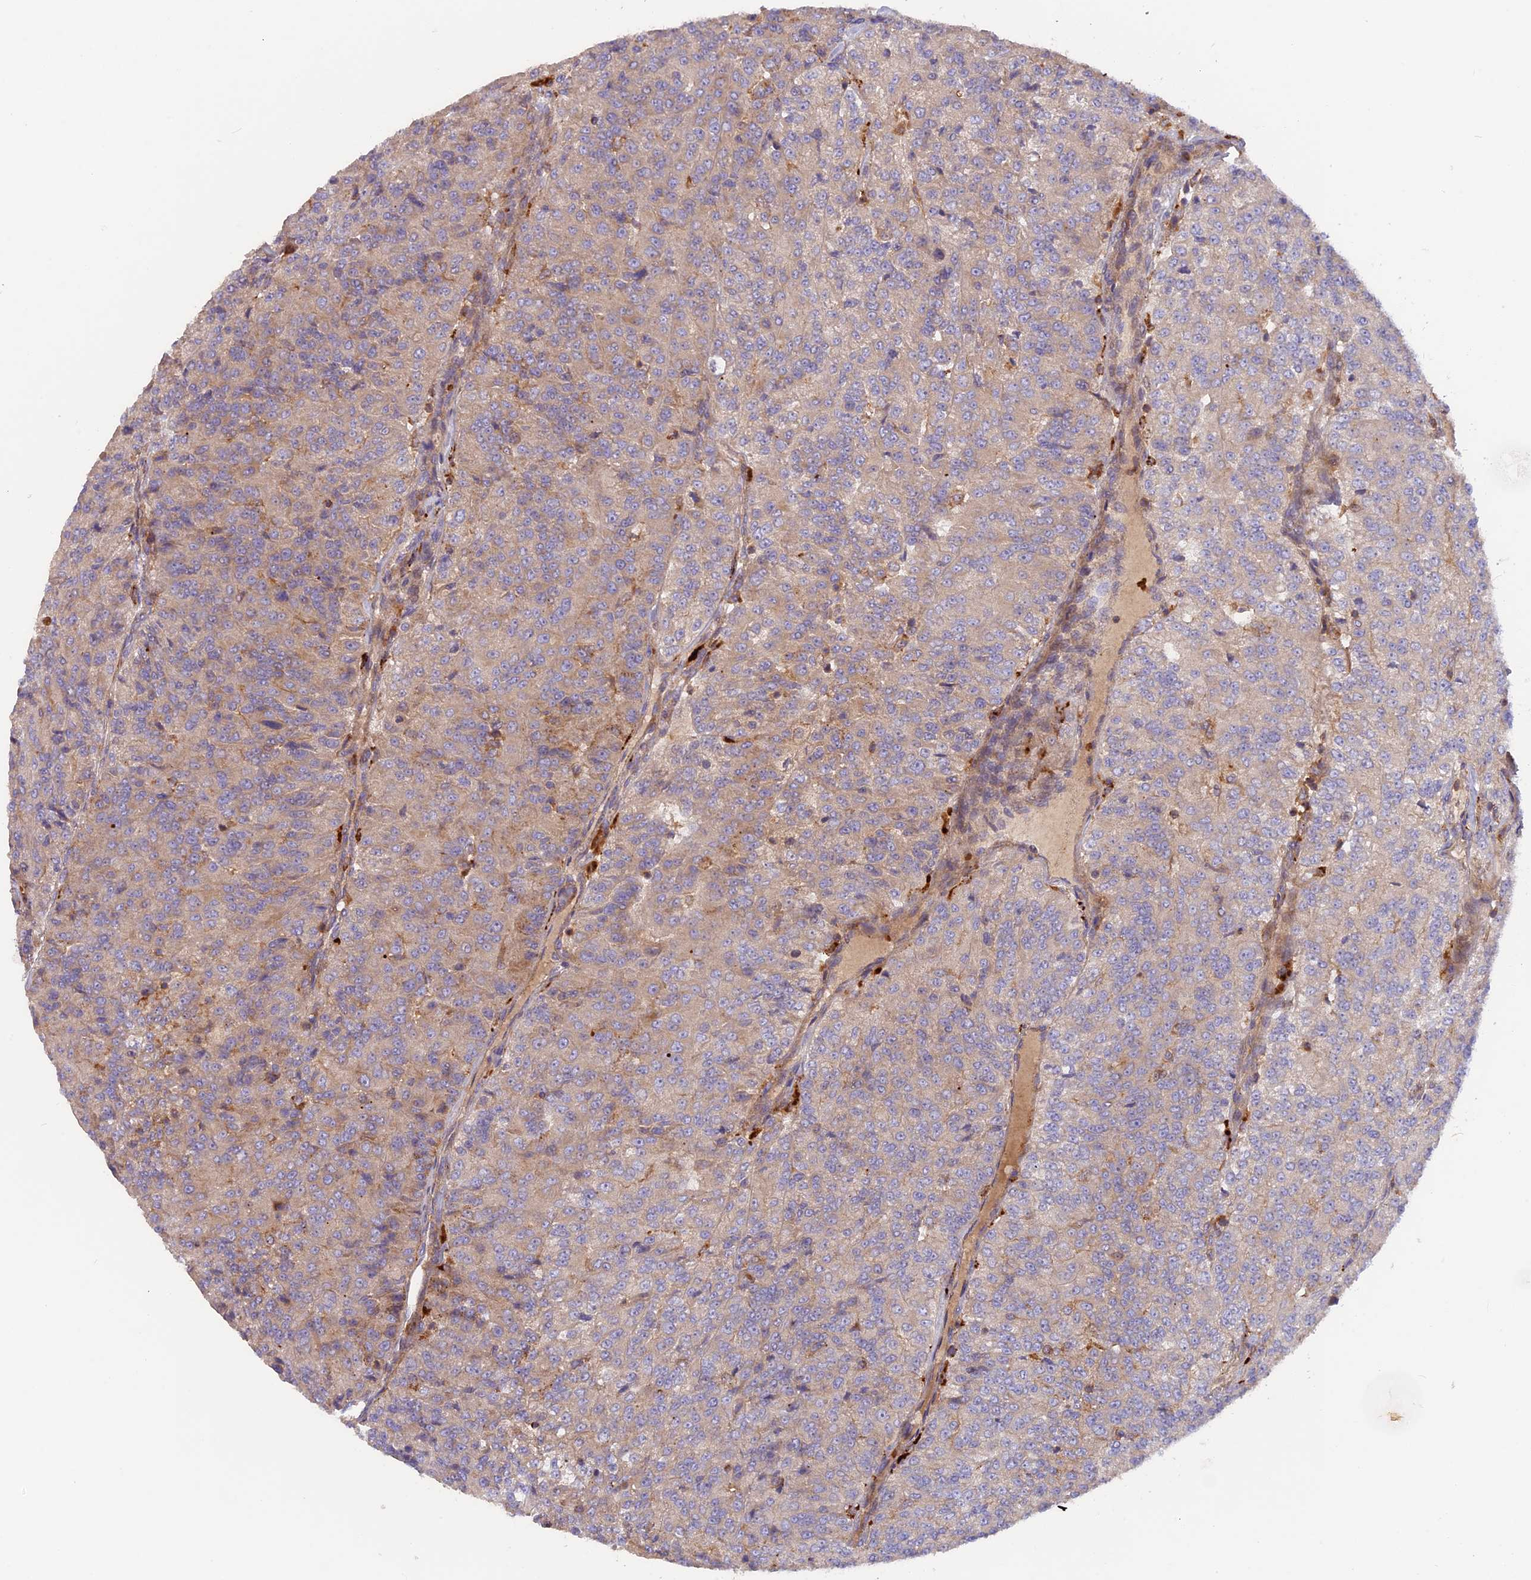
{"staining": {"intensity": "negative", "quantity": "none", "location": "none"}, "tissue": "renal cancer", "cell_type": "Tumor cells", "image_type": "cancer", "snomed": [{"axis": "morphology", "description": "Adenocarcinoma, NOS"}, {"axis": "topography", "description": "Kidney"}], "caption": "Renal cancer stained for a protein using immunohistochemistry (IHC) reveals no staining tumor cells.", "gene": "CPNE7", "patient": {"sex": "female", "age": 63}}